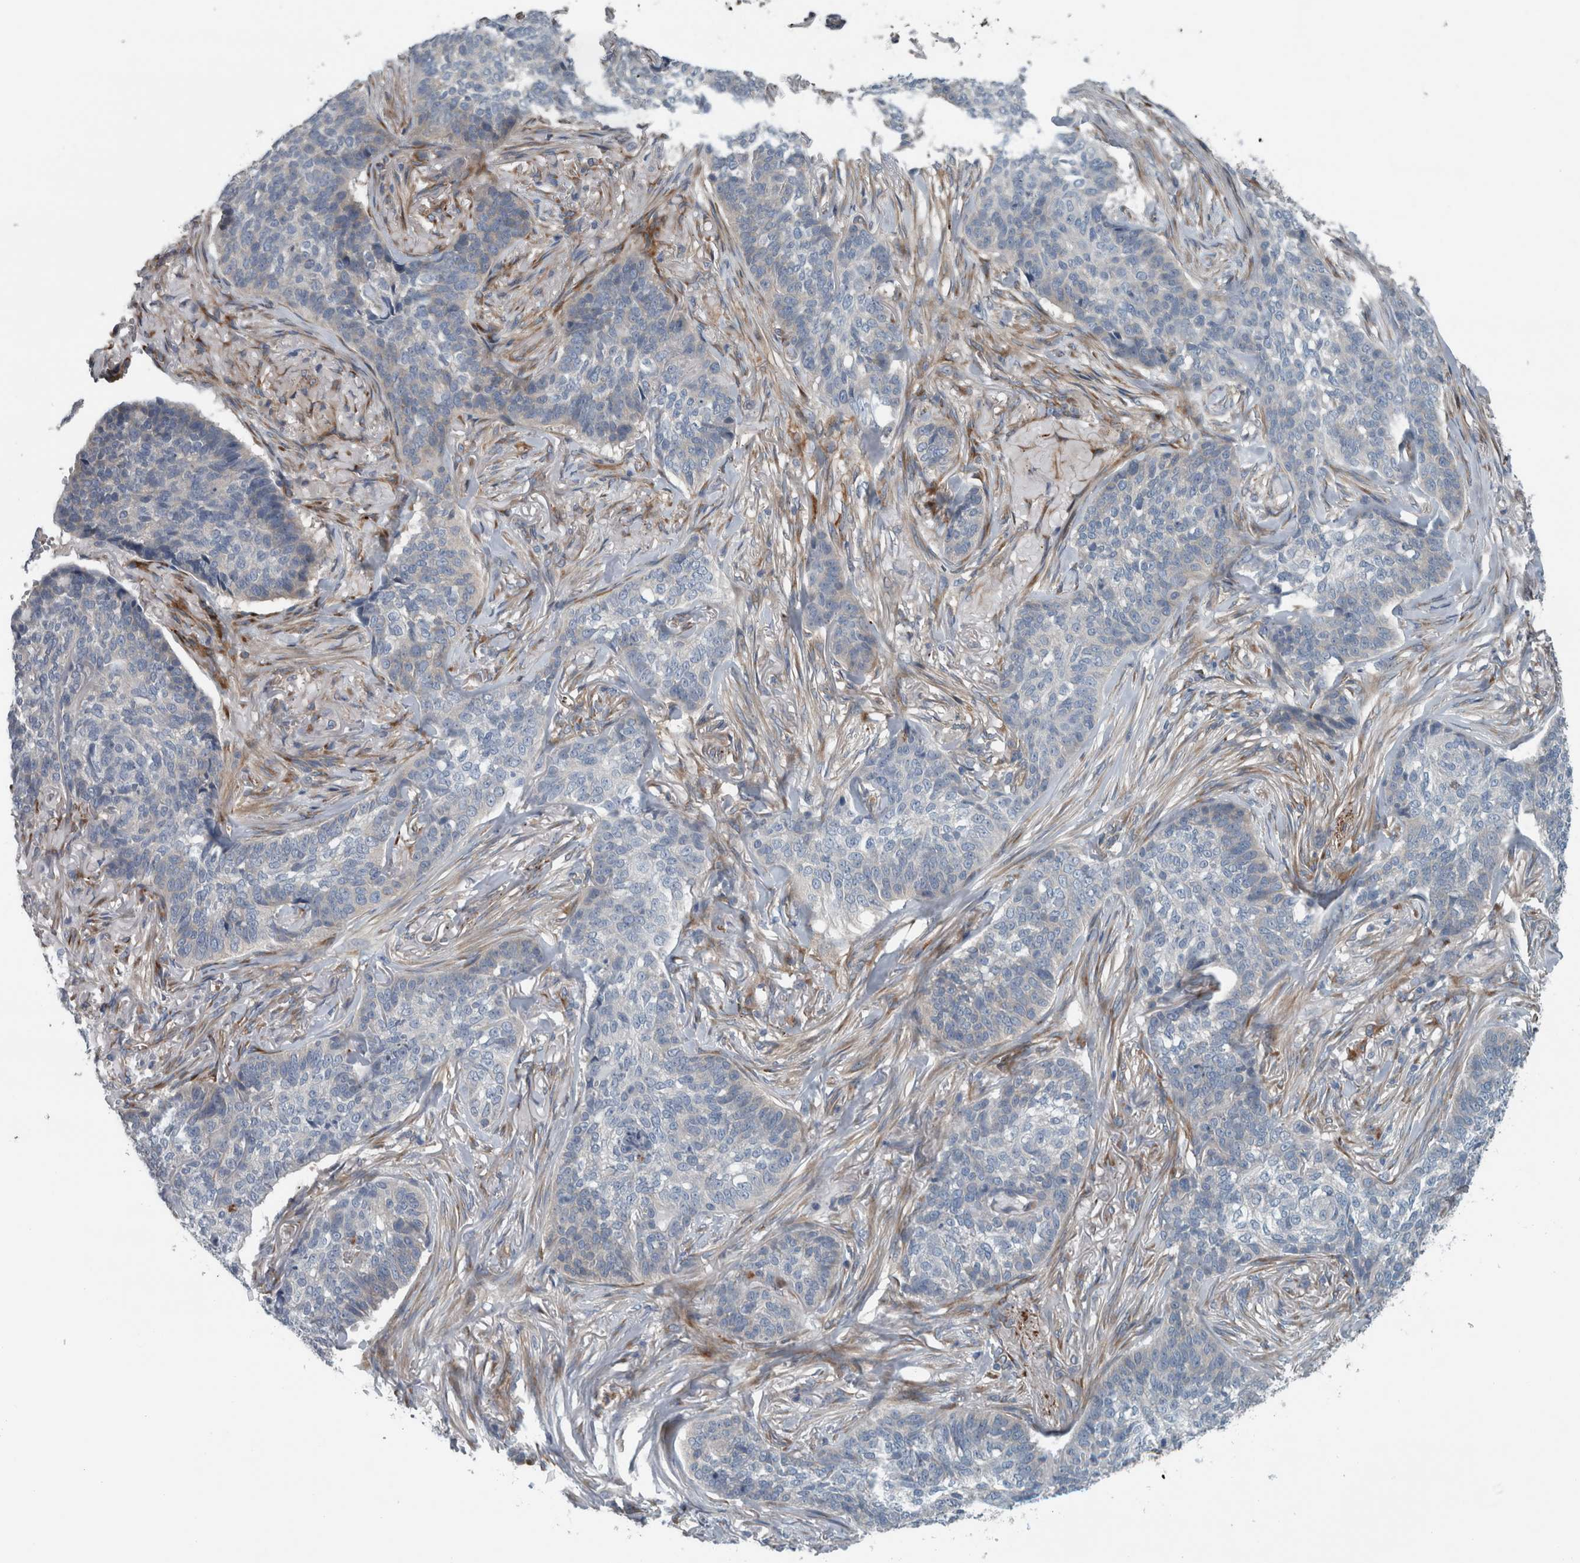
{"staining": {"intensity": "negative", "quantity": "none", "location": "none"}, "tissue": "skin cancer", "cell_type": "Tumor cells", "image_type": "cancer", "snomed": [{"axis": "morphology", "description": "Basal cell carcinoma"}, {"axis": "topography", "description": "Skin"}], "caption": "Skin cancer was stained to show a protein in brown. There is no significant expression in tumor cells.", "gene": "GLT8D2", "patient": {"sex": "male", "age": 85}}